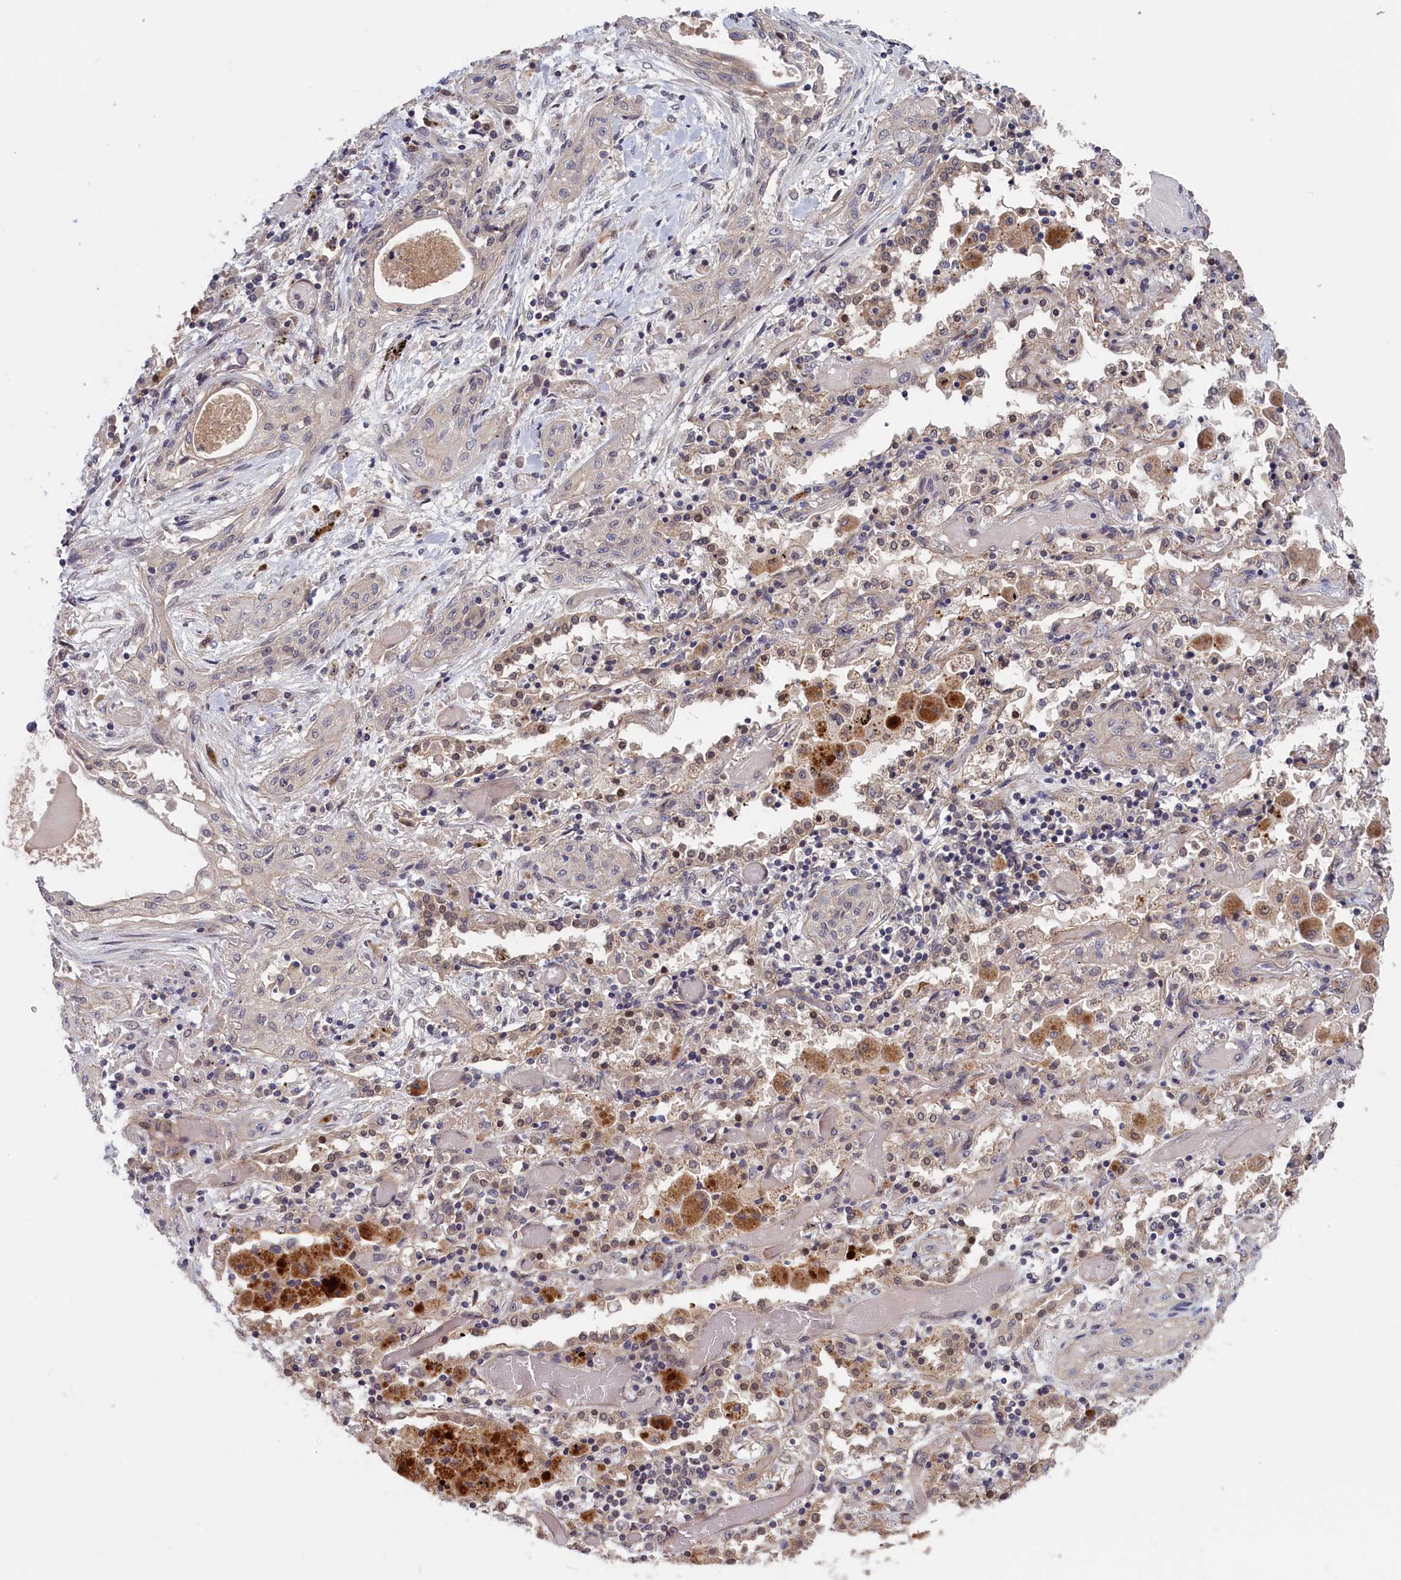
{"staining": {"intensity": "negative", "quantity": "none", "location": "none"}, "tissue": "lung cancer", "cell_type": "Tumor cells", "image_type": "cancer", "snomed": [{"axis": "morphology", "description": "Squamous cell carcinoma, NOS"}, {"axis": "topography", "description": "Lung"}], "caption": "Tumor cells show no significant expression in lung squamous cell carcinoma.", "gene": "PLP2", "patient": {"sex": "female", "age": 47}}